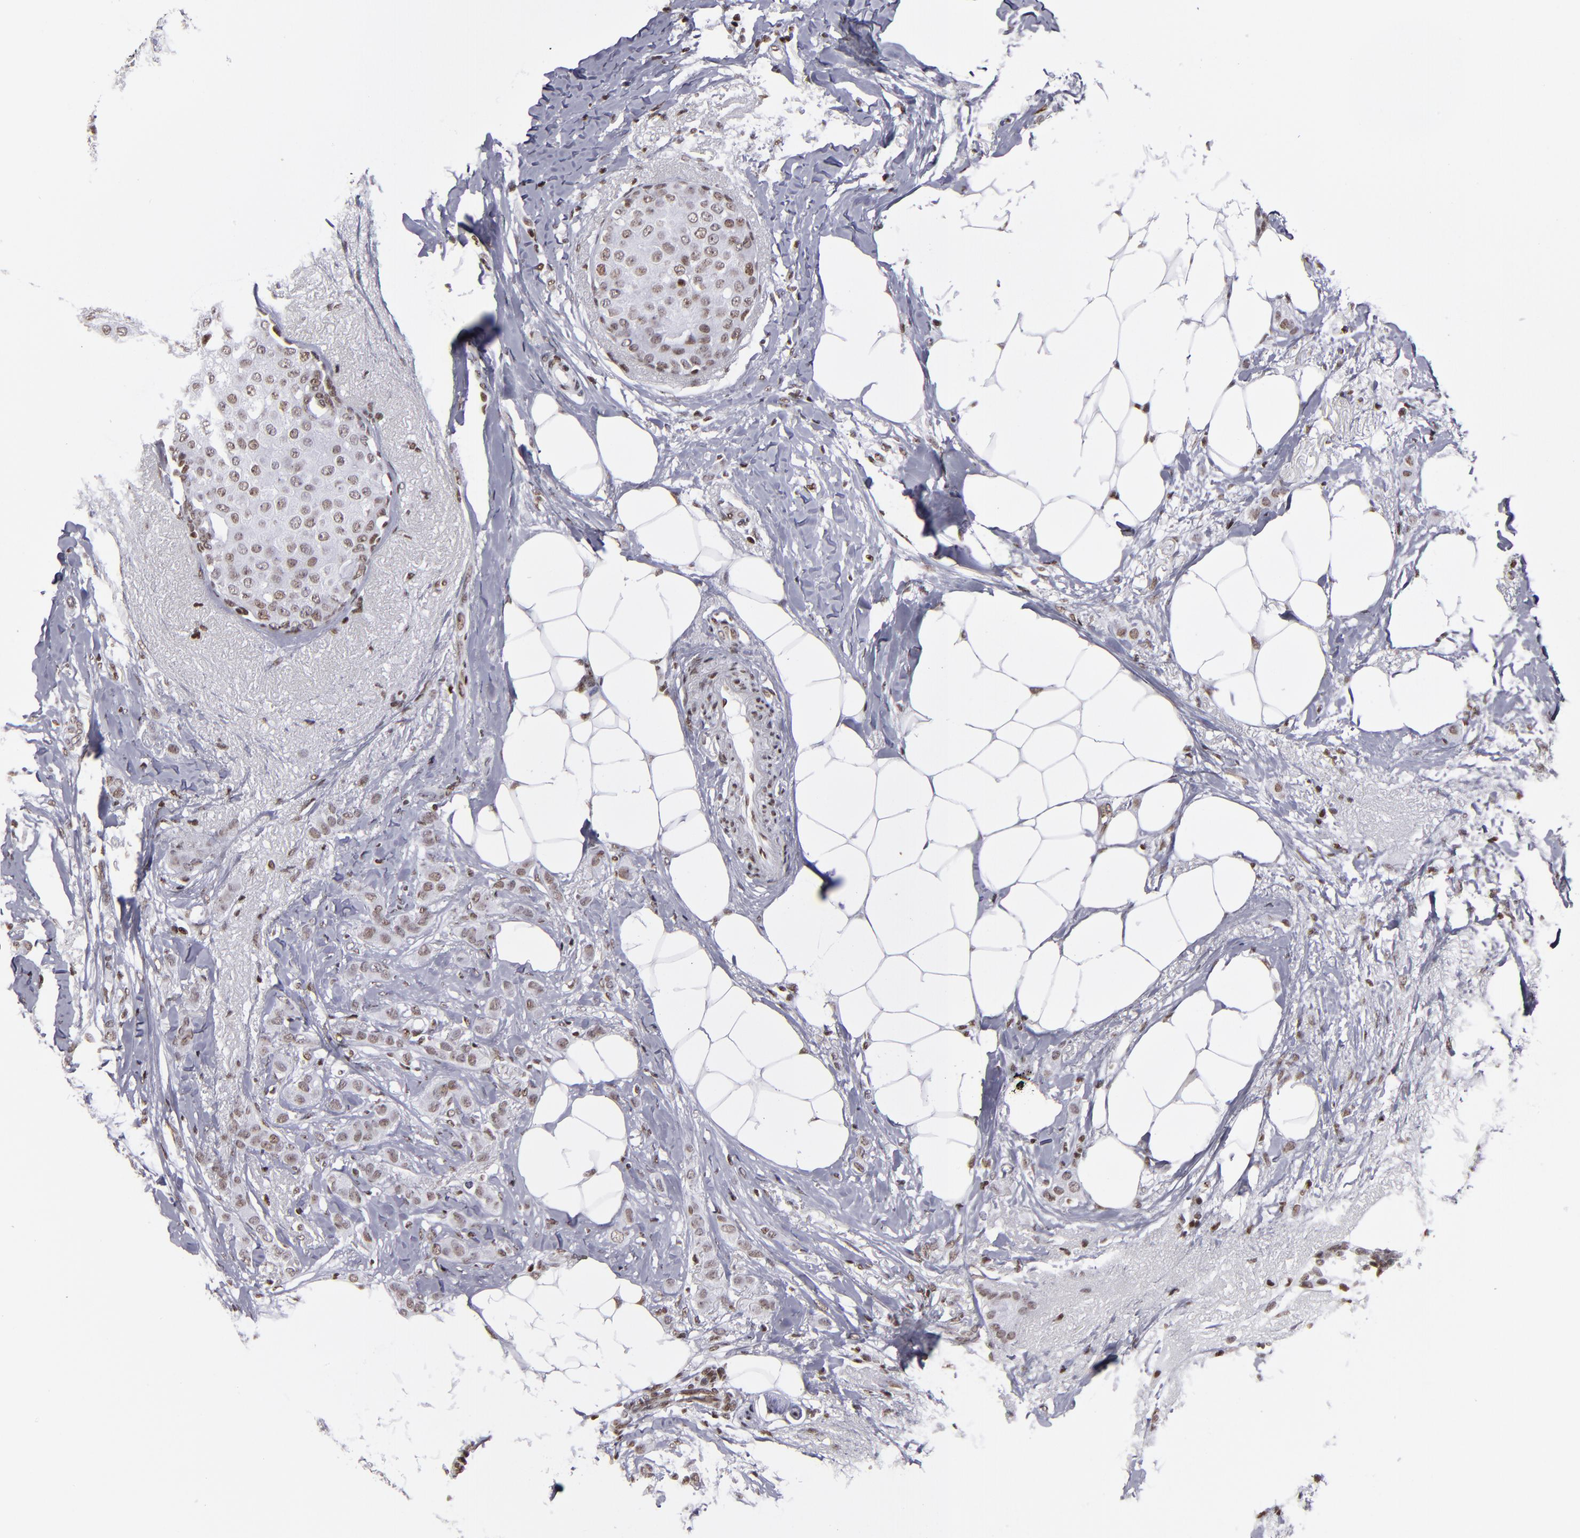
{"staining": {"intensity": "moderate", "quantity": ">75%", "location": "nuclear"}, "tissue": "breast cancer", "cell_type": "Tumor cells", "image_type": "cancer", "snomed": [{"axis": "morphology", "description": "Lobular carcinoma"}, {"axis": "topography", "description": "Breast"}], "caption": "Immunohistochemistry (DAB (3,3'-diaminobenzidine)) staining of human lobular carcinoma (breast) demonstrates moderate nuclear protein positivity in approximately >75% of tumor cells.", "gene": "TERF2", "patient": {"sex": "female", "age": 55}}